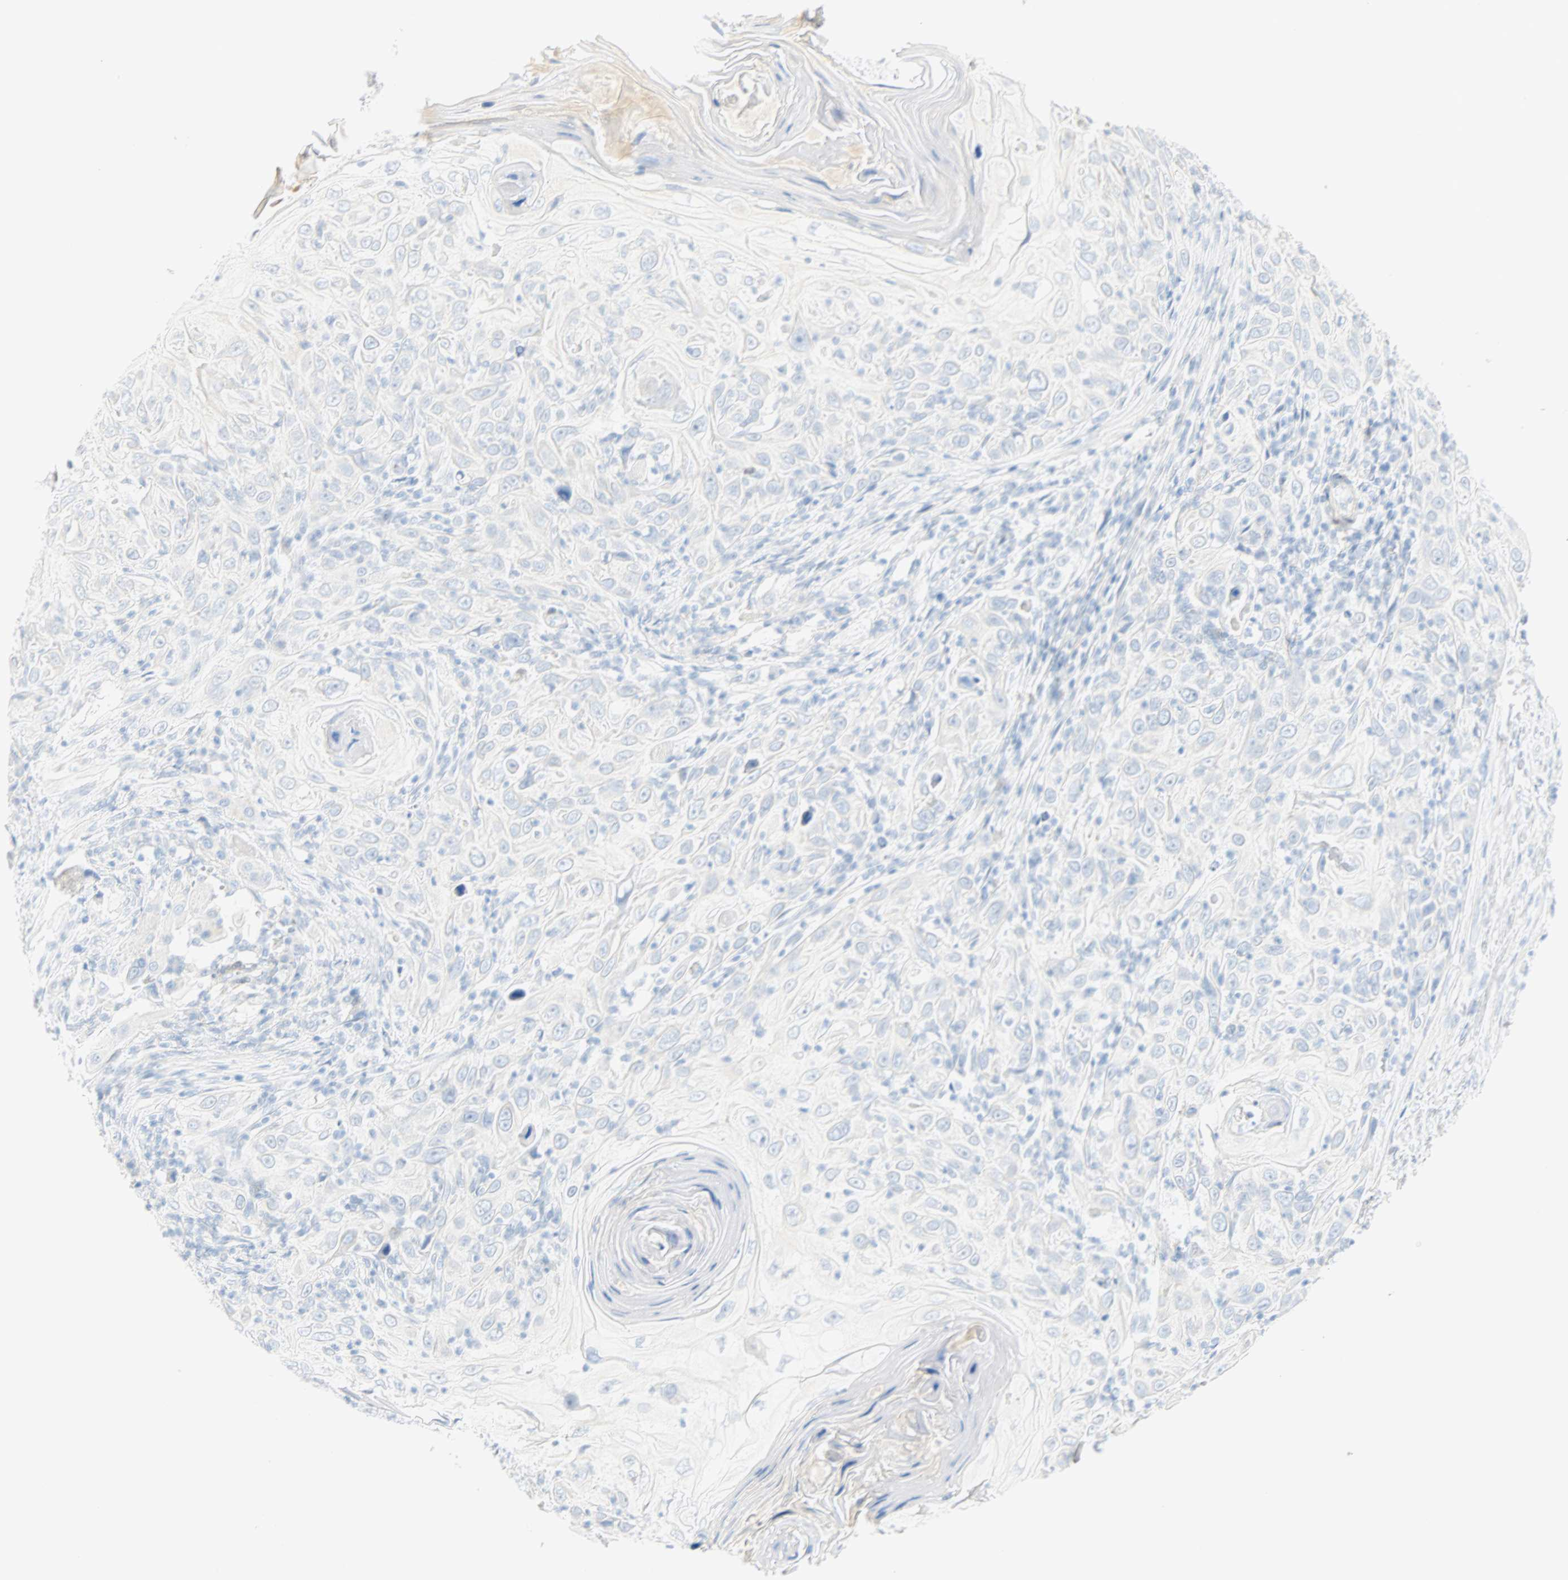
{"staining": {"intensity": "negative", "quantity": "none", "location": "none"}, "tissue": "skin cancer", "cell_type": "Tumor cells", "image_type": "cancer", "snomed": [{"axis": "morphology", "description": "Squamous cell carcinoma, NOS"}, {"axis": "topography", "description": "Skin"}], "caption": "The photomicrograph reveals no staining of tumor cells in squamous cell carcinoma (skin).", "gene": "SELENBP1", "patient": {"sex": "female", "age": 88}}